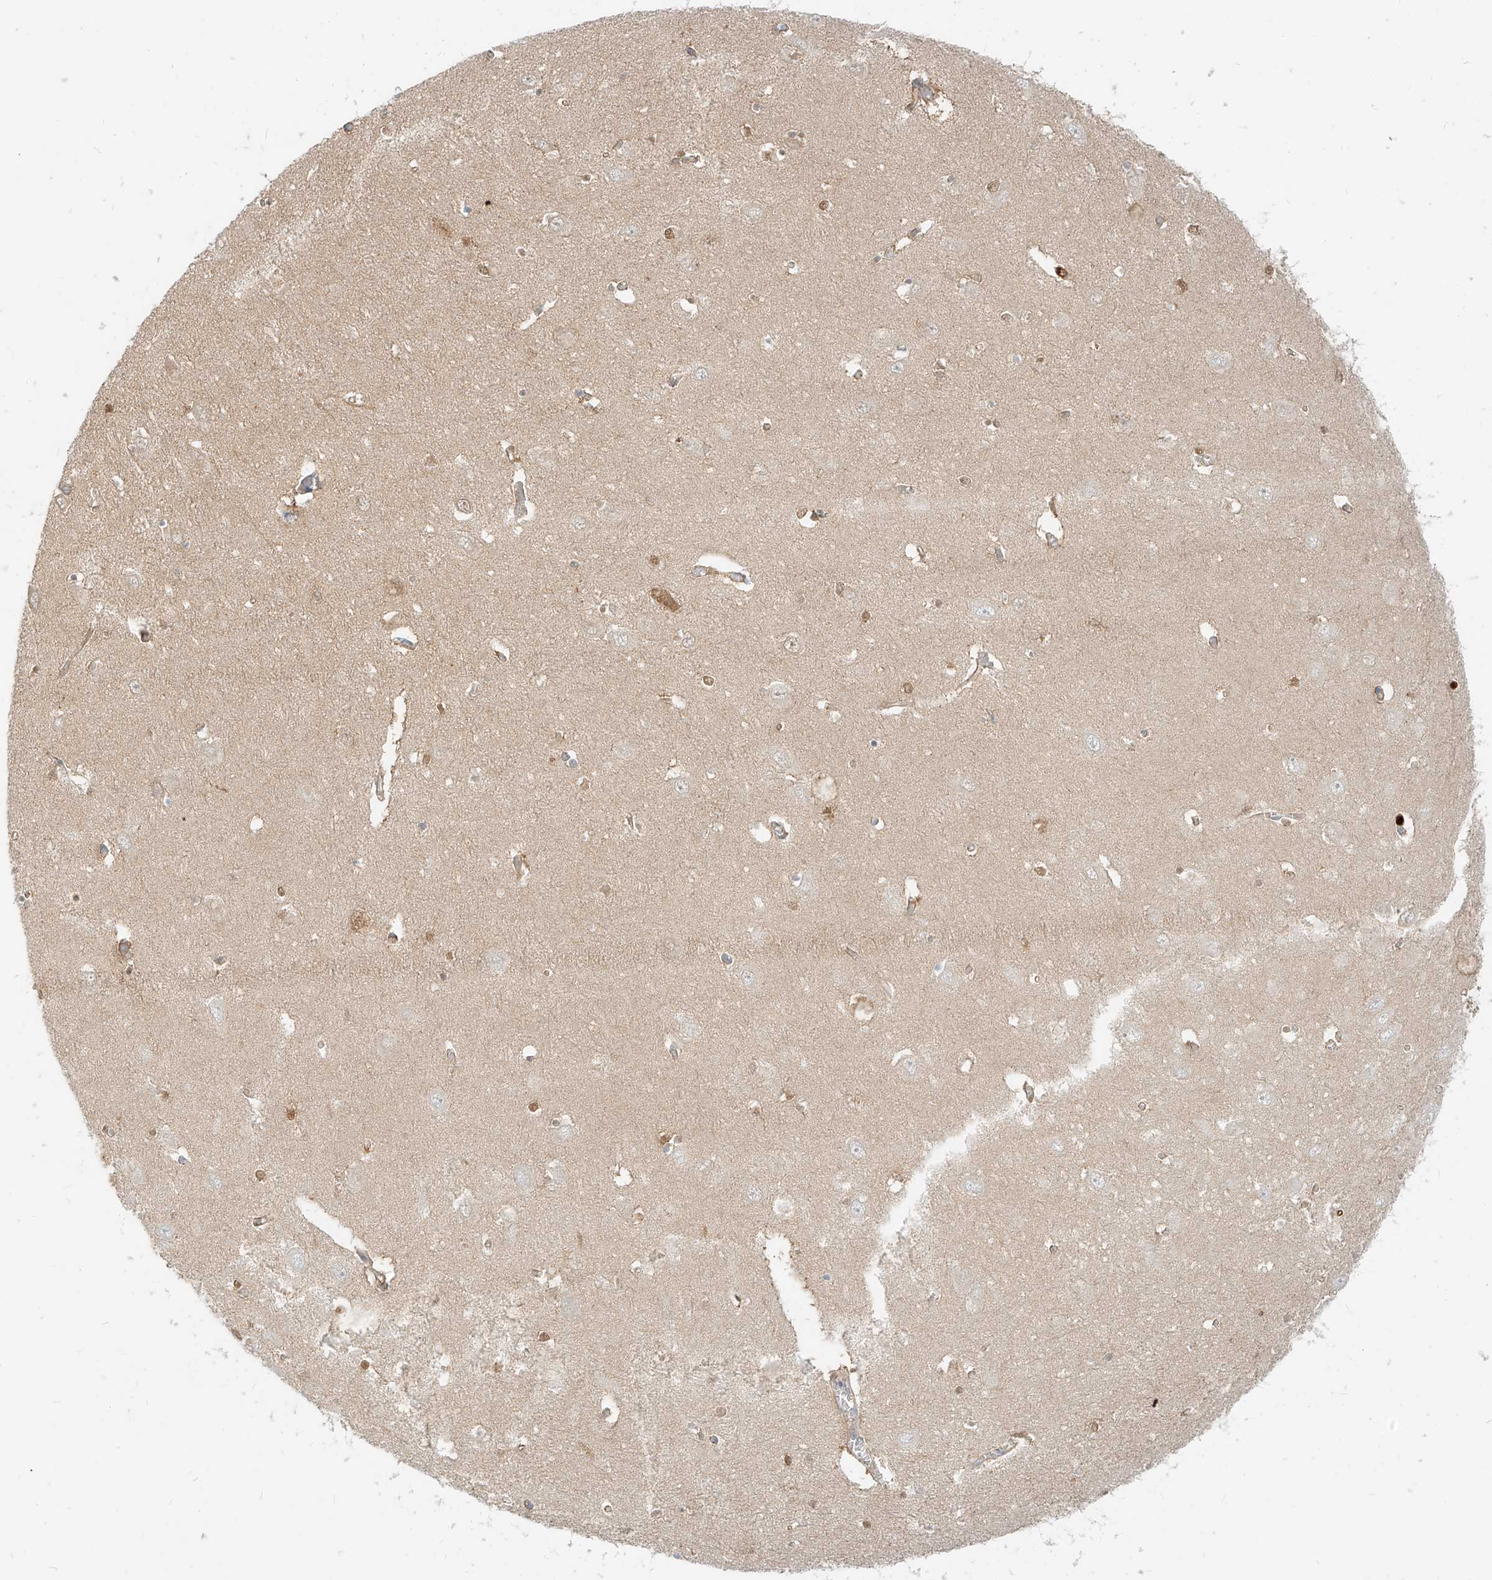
{"staining": {"intensity": "weak", "quantity": "<25%", "location": "cytoplasmic/membranous"}, "tissue": "hippocampus", "cell_type": "Glial cells", "image_type": "normal", "snomed": [{"axis": "morphology", "description": "Normal tissue, NOS"}, {"axis": "topography", "description": "Hippocampus"}], "caption": "Unremarkable hippocampus was stained to show a protein in brown. There is no significant expression in glial cells.", "gene": "PGD", "patient": {"sex": "male", "age": 70}}